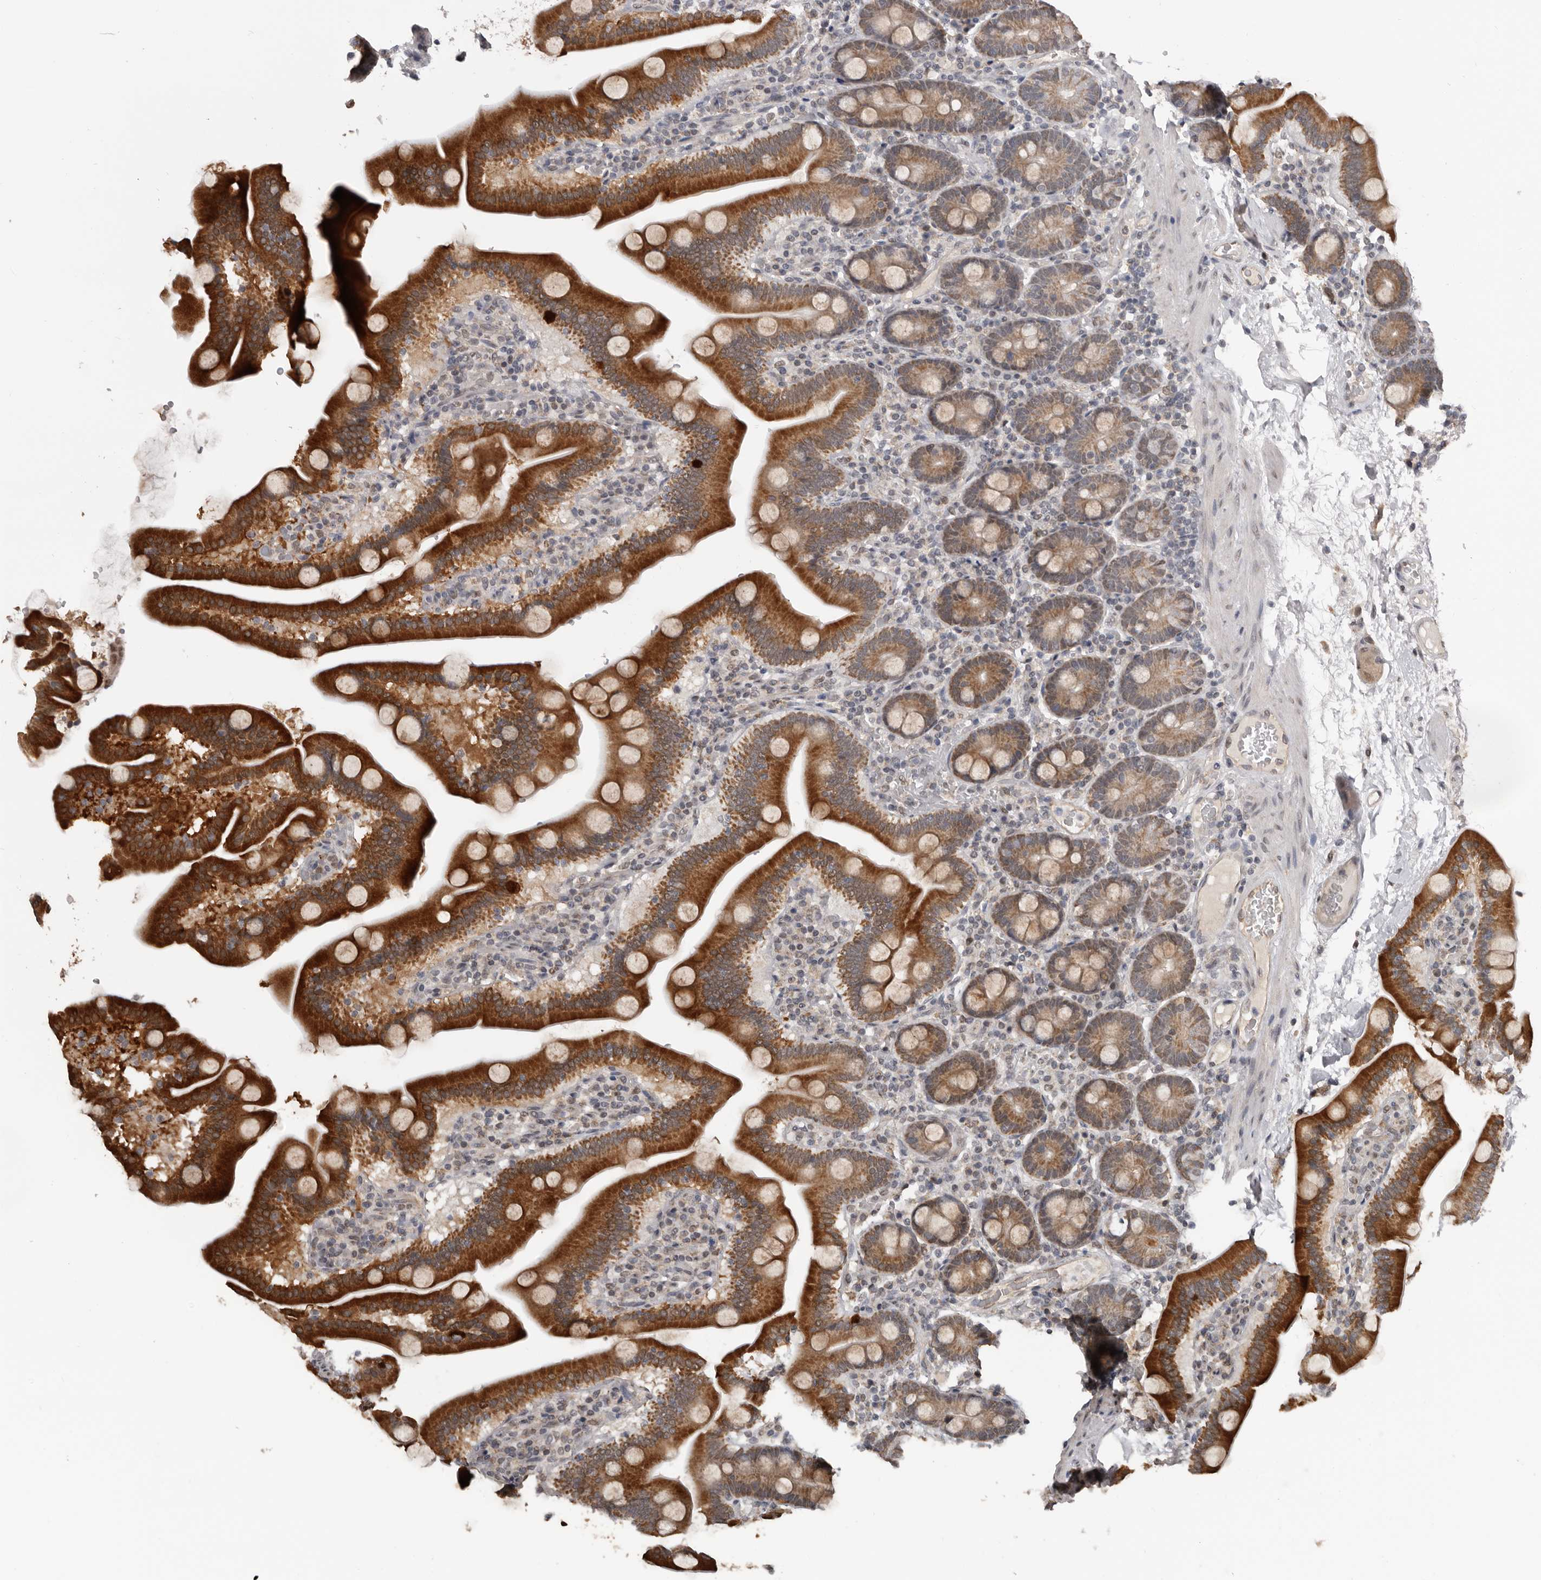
{"staining": {"intensity": "strong", "quantity": ">75%", "location": "cytoplasmic/membranous"}, "tissue": "duodenum", "cell_type": "Glandular cells", "image_type": "normal", "snomed": [{"axis": "morphology", "description": "Normal tissue, NOS"}, {"axis": "topography", "description": "Duodenum"}], "caption": "IHC of benign duodenum reveals high levels of strong cytoplasmic/membranous expression in about >75% of glandular cells. The protein is shown in brown color, while the nuclei are stained blue.", "gene": "MOGAT2", "patient": {"sex": "male", "age": 55}}